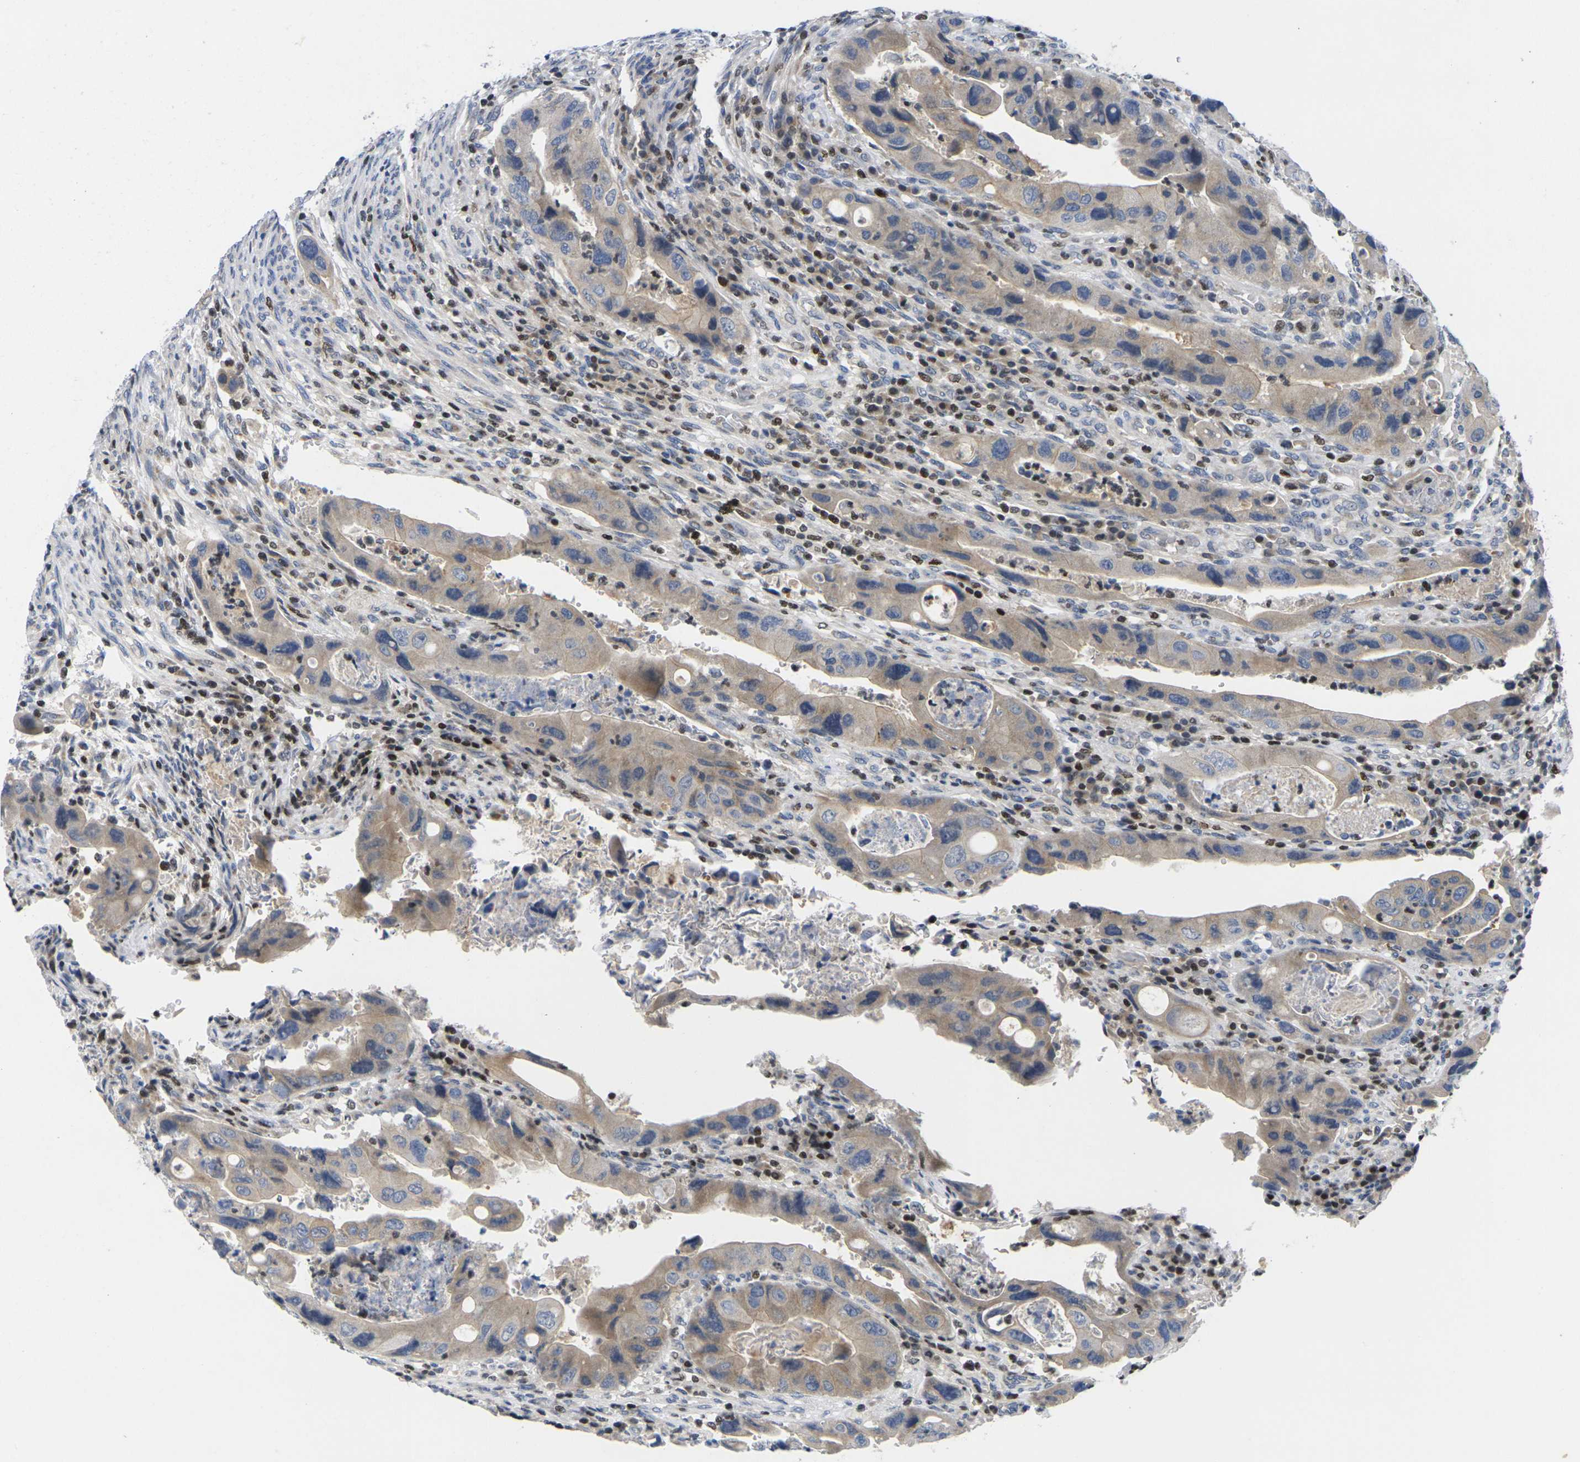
{"staining": {"intensity": "weak", "quantity": "25%-75%", "location": "cytoplasmic/membranous"}, "tissue": "colorectal cancer", "cell_type": "Tumor cells", "image_type": "cancer", "snomed": [{"axis": "morphology", "description": "Adenocarcinoma, NOS"}, {"axis": "topography", "description": "Rectum"}], "caption": "This is an image of immunohistochemistry staining of colorectal adenocarcinoma, which shows weak expression in the cytoplasmic/membranous of tumor cells.", "gene": "IKZF1", "patient": {"sex": "female", "age": 57}}